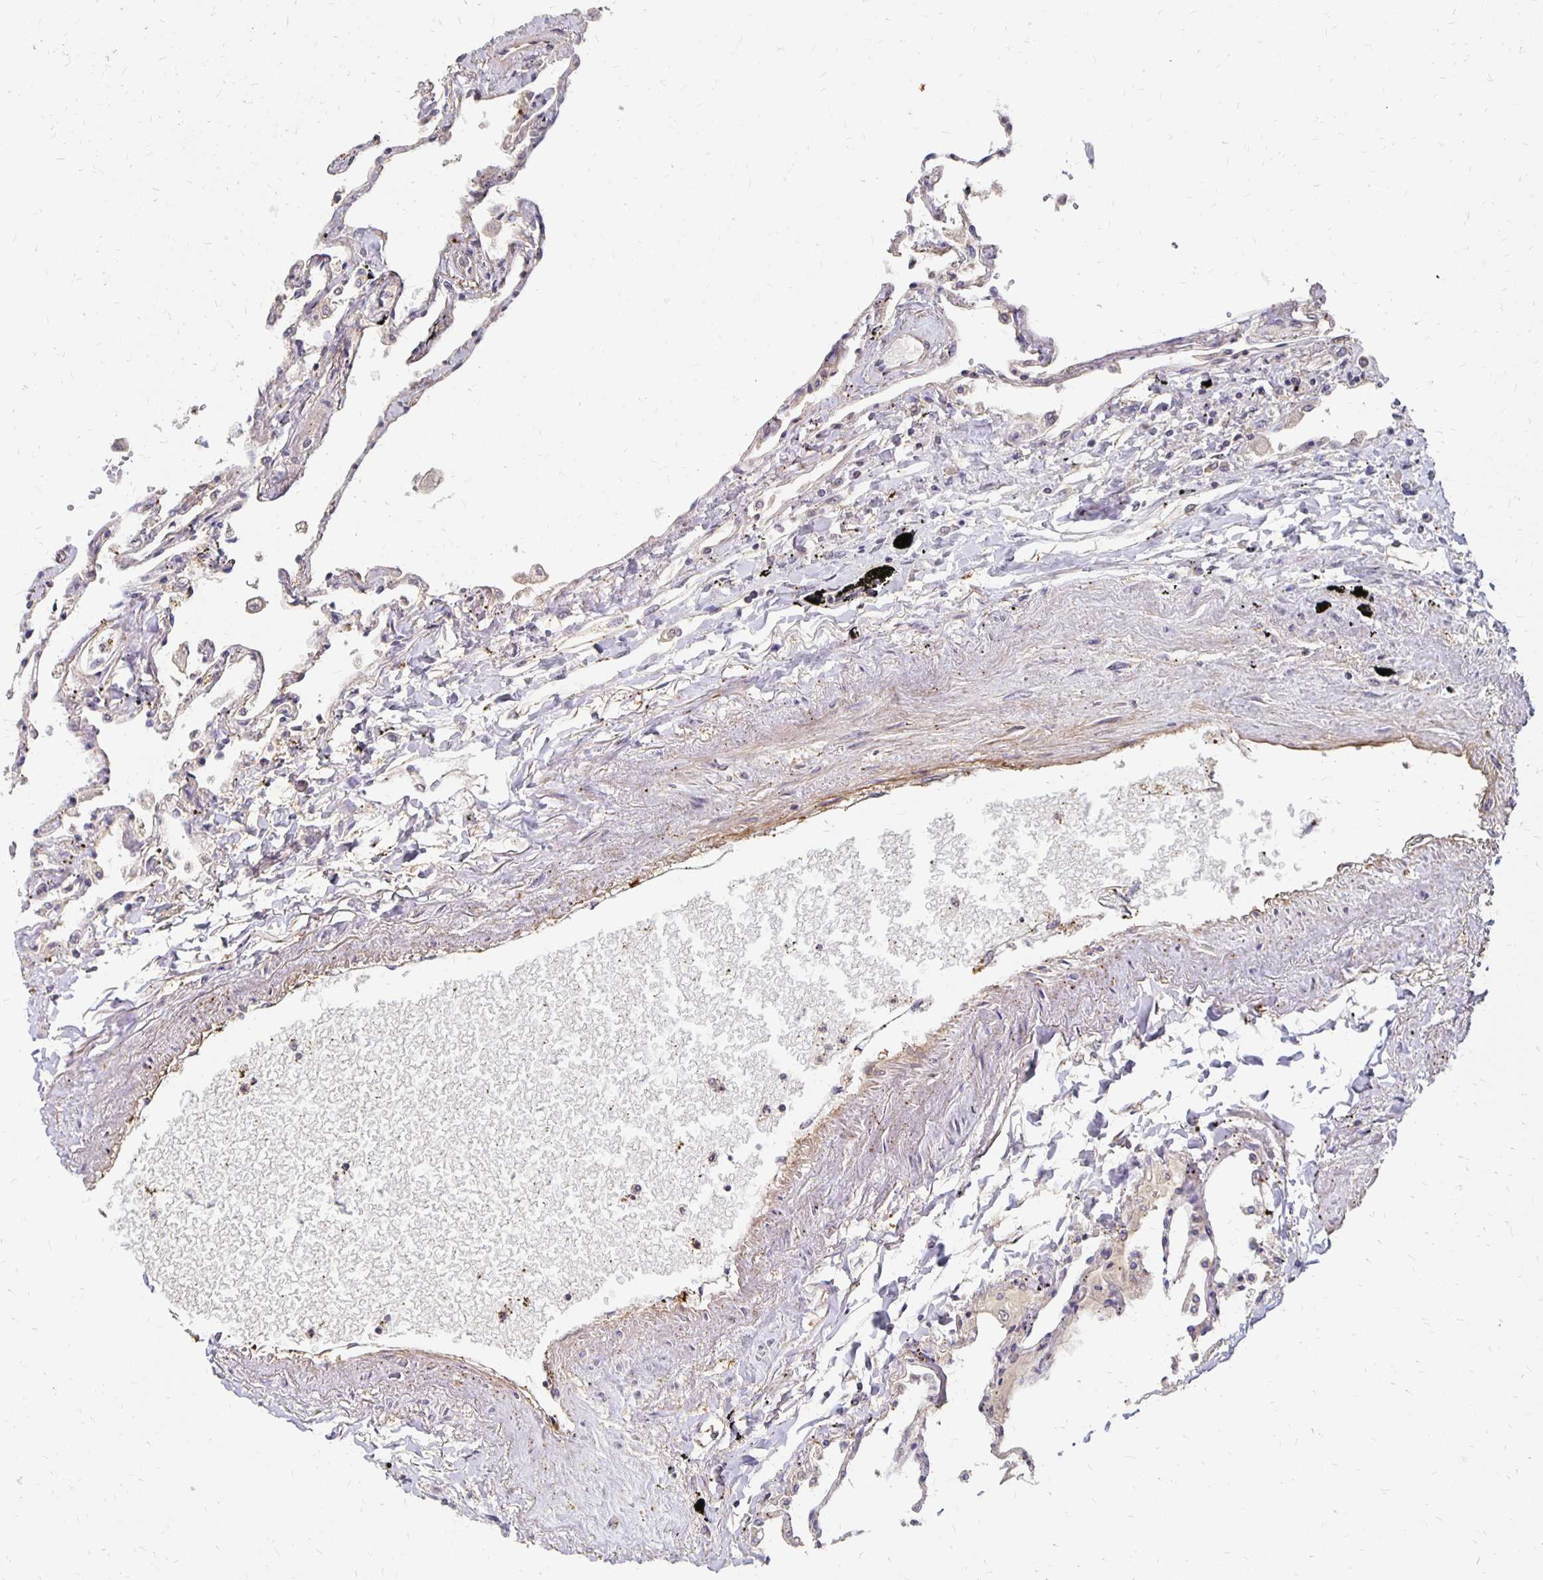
{"staining": {"intensity": "weak", "quantity": "25%-75%", "location": "nuclear"}, "tissue": "lung", "cell_type": "Alveolar cells", "image_type": "normal", "snomed": [{"axis": "morphology", "description": "Normal tissue, NOS"}, {"axis": "topography", "description": "Lung"}], "caption": "Lung stained with DAB immunohistochemistry (IHC) displays low levels of weak nuclear expression in approximately 25%-75% of alveolar cells. (IHC, brightfield microscopy, high magnification).", "gene": "CLASRP", "patient": {"sex": "female", "age": 67}}